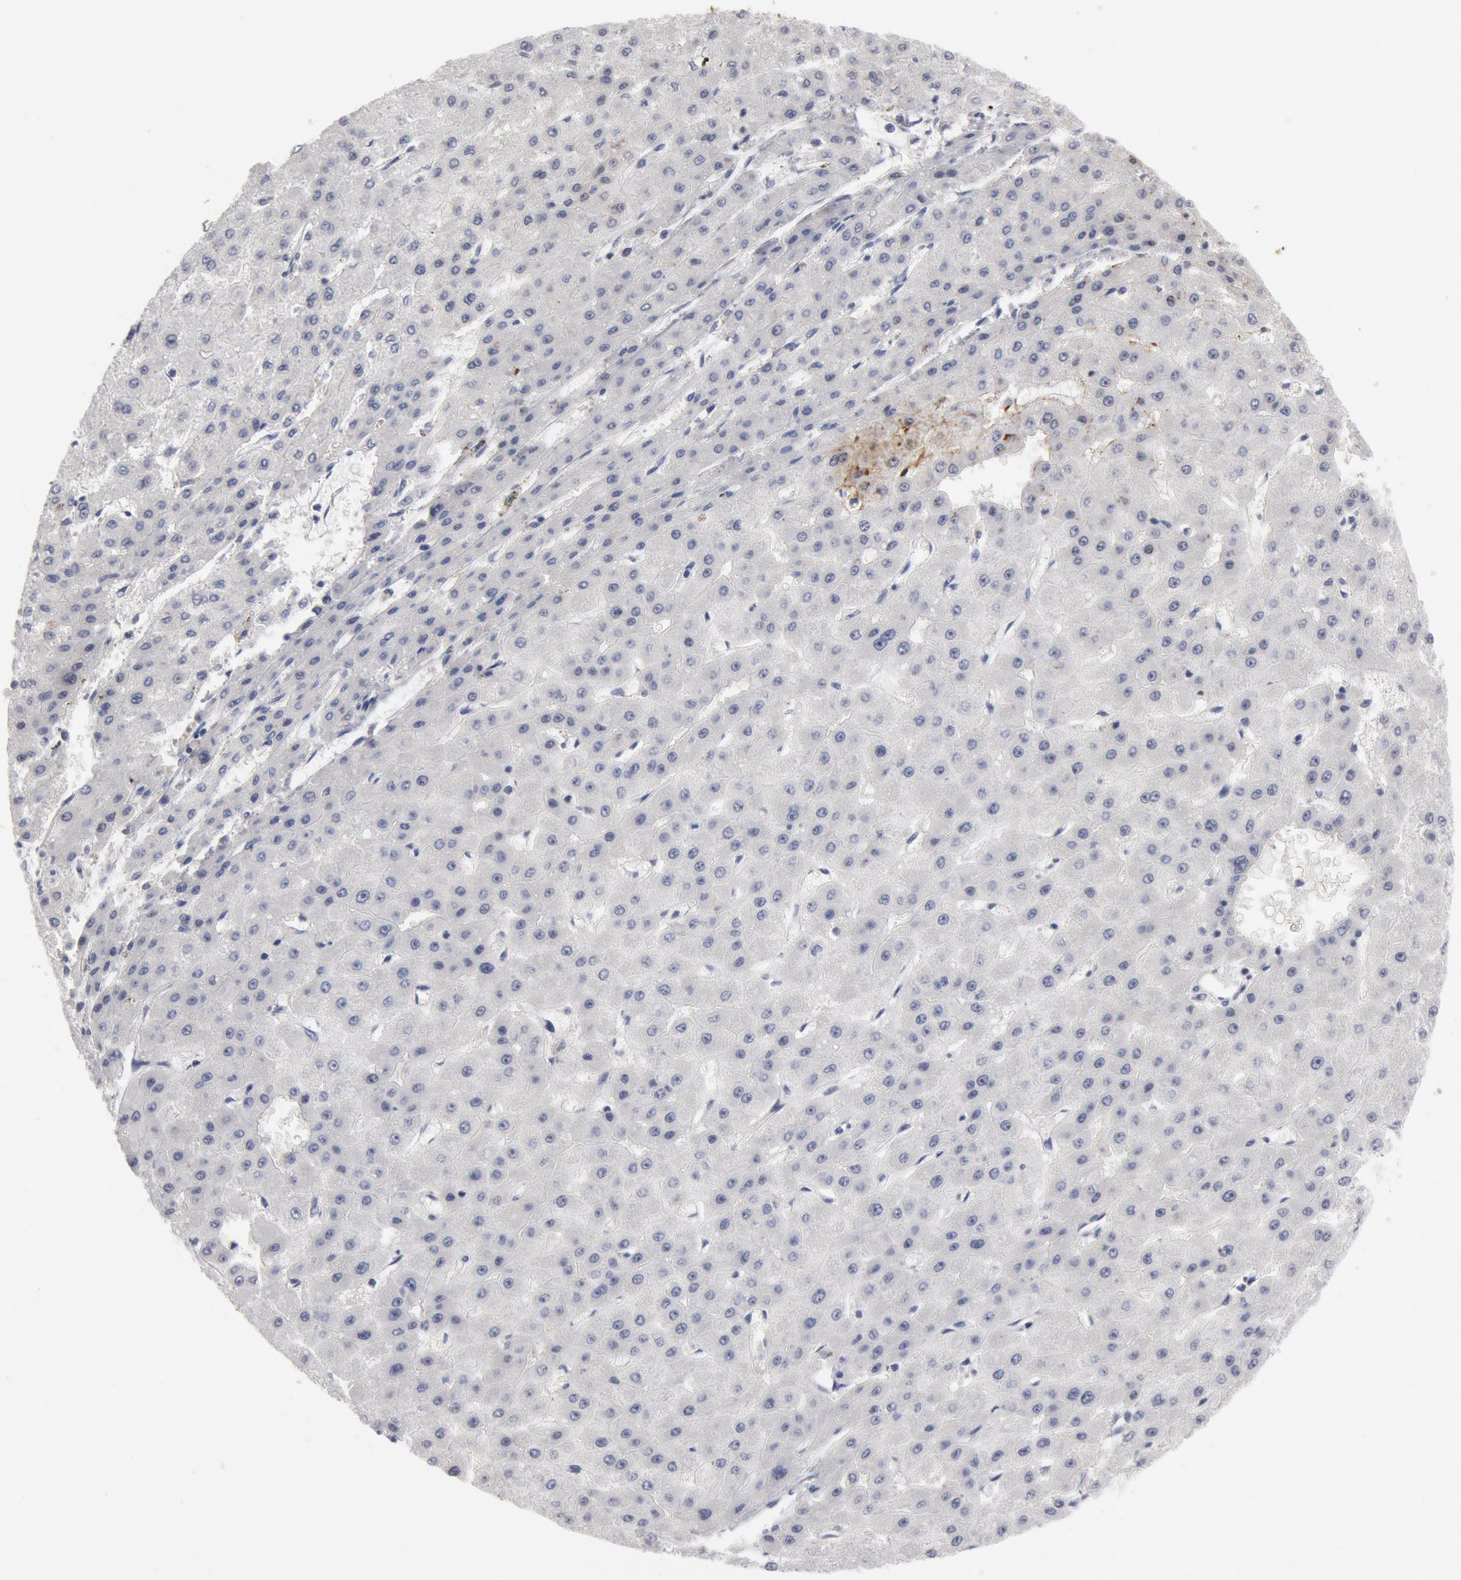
{"staining": {"intensity": "negative", "quantity": "none", "location": "none"}, "tissue": "liver cancer", "cell_type": "Tumor cells", "image_type": "cancer", "snomed": [{"axis": "morphology", "description": "Carcinoma, Hepatocellular, NOS"}, {"axis": "topography", "description": "Liver"}], "caption": "This is an immunohistochemistry image of liver cancer (hepatocellular carcinoma). There is no staining in tumor cells.", "gene": "FOXA2", "patient": {"sex": "female", "age": 52}}